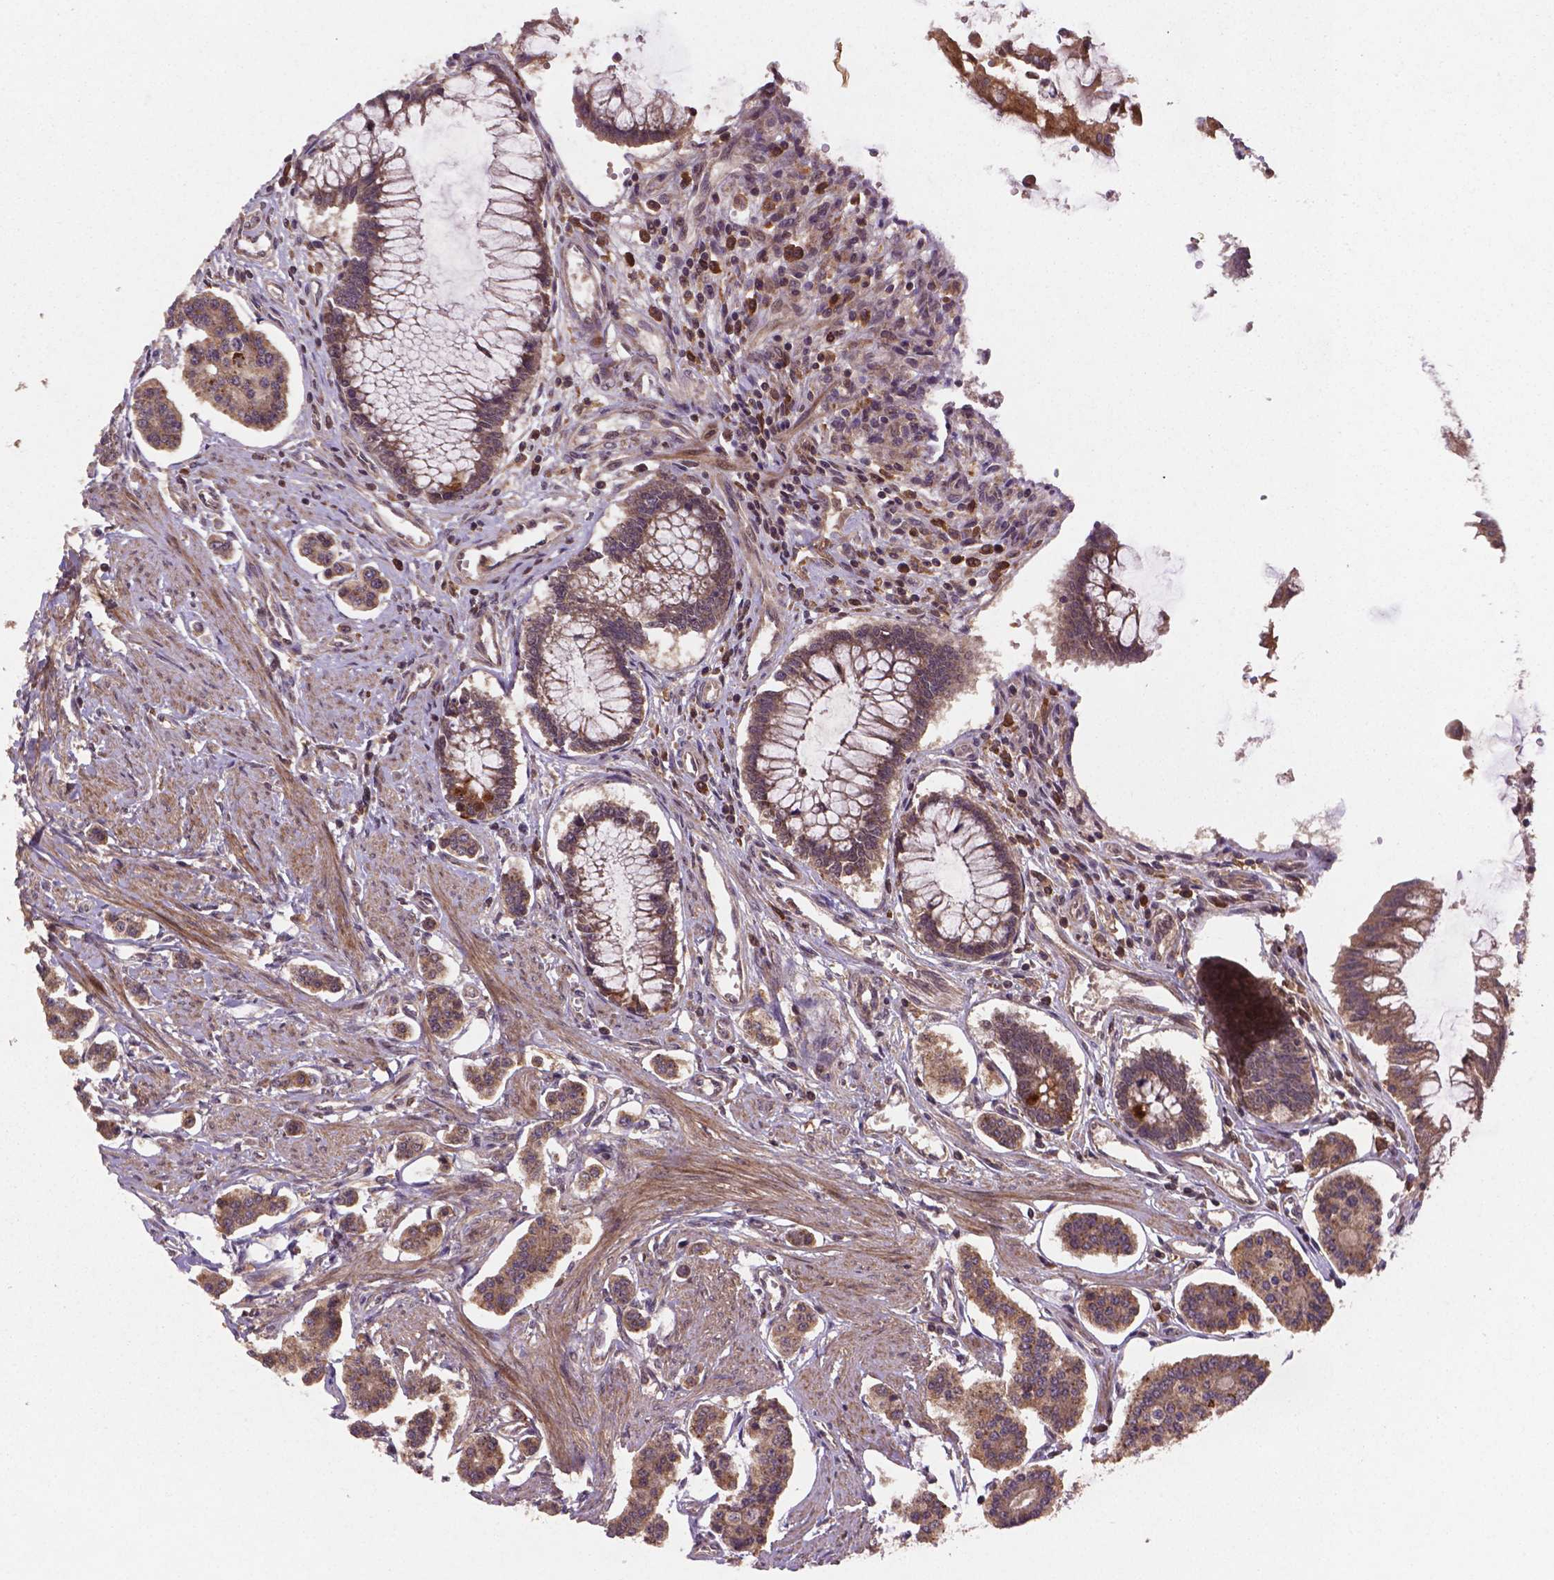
{"staining": {"intensity": "moderate", "quantity": ">75%", "location": "cytoplasmic/membranous"}, "tissue": "carcinoid", "cell_type": "Tumor cells", "image_type": "cancer", "snomed": [{"axis": "morphology", "description": "Carcinoid, malignant, NOS"}, {"axis": "topography", "description": "Small intestine"}], "caption": "Immunohistochemical staining of carcinoid shows medium levels of moderate cytoplasmic/membranous positivity in approximately >75% of tumor cells.", "gene": "NIPAL2", "patient": {"sex": "female", "age": 65}}